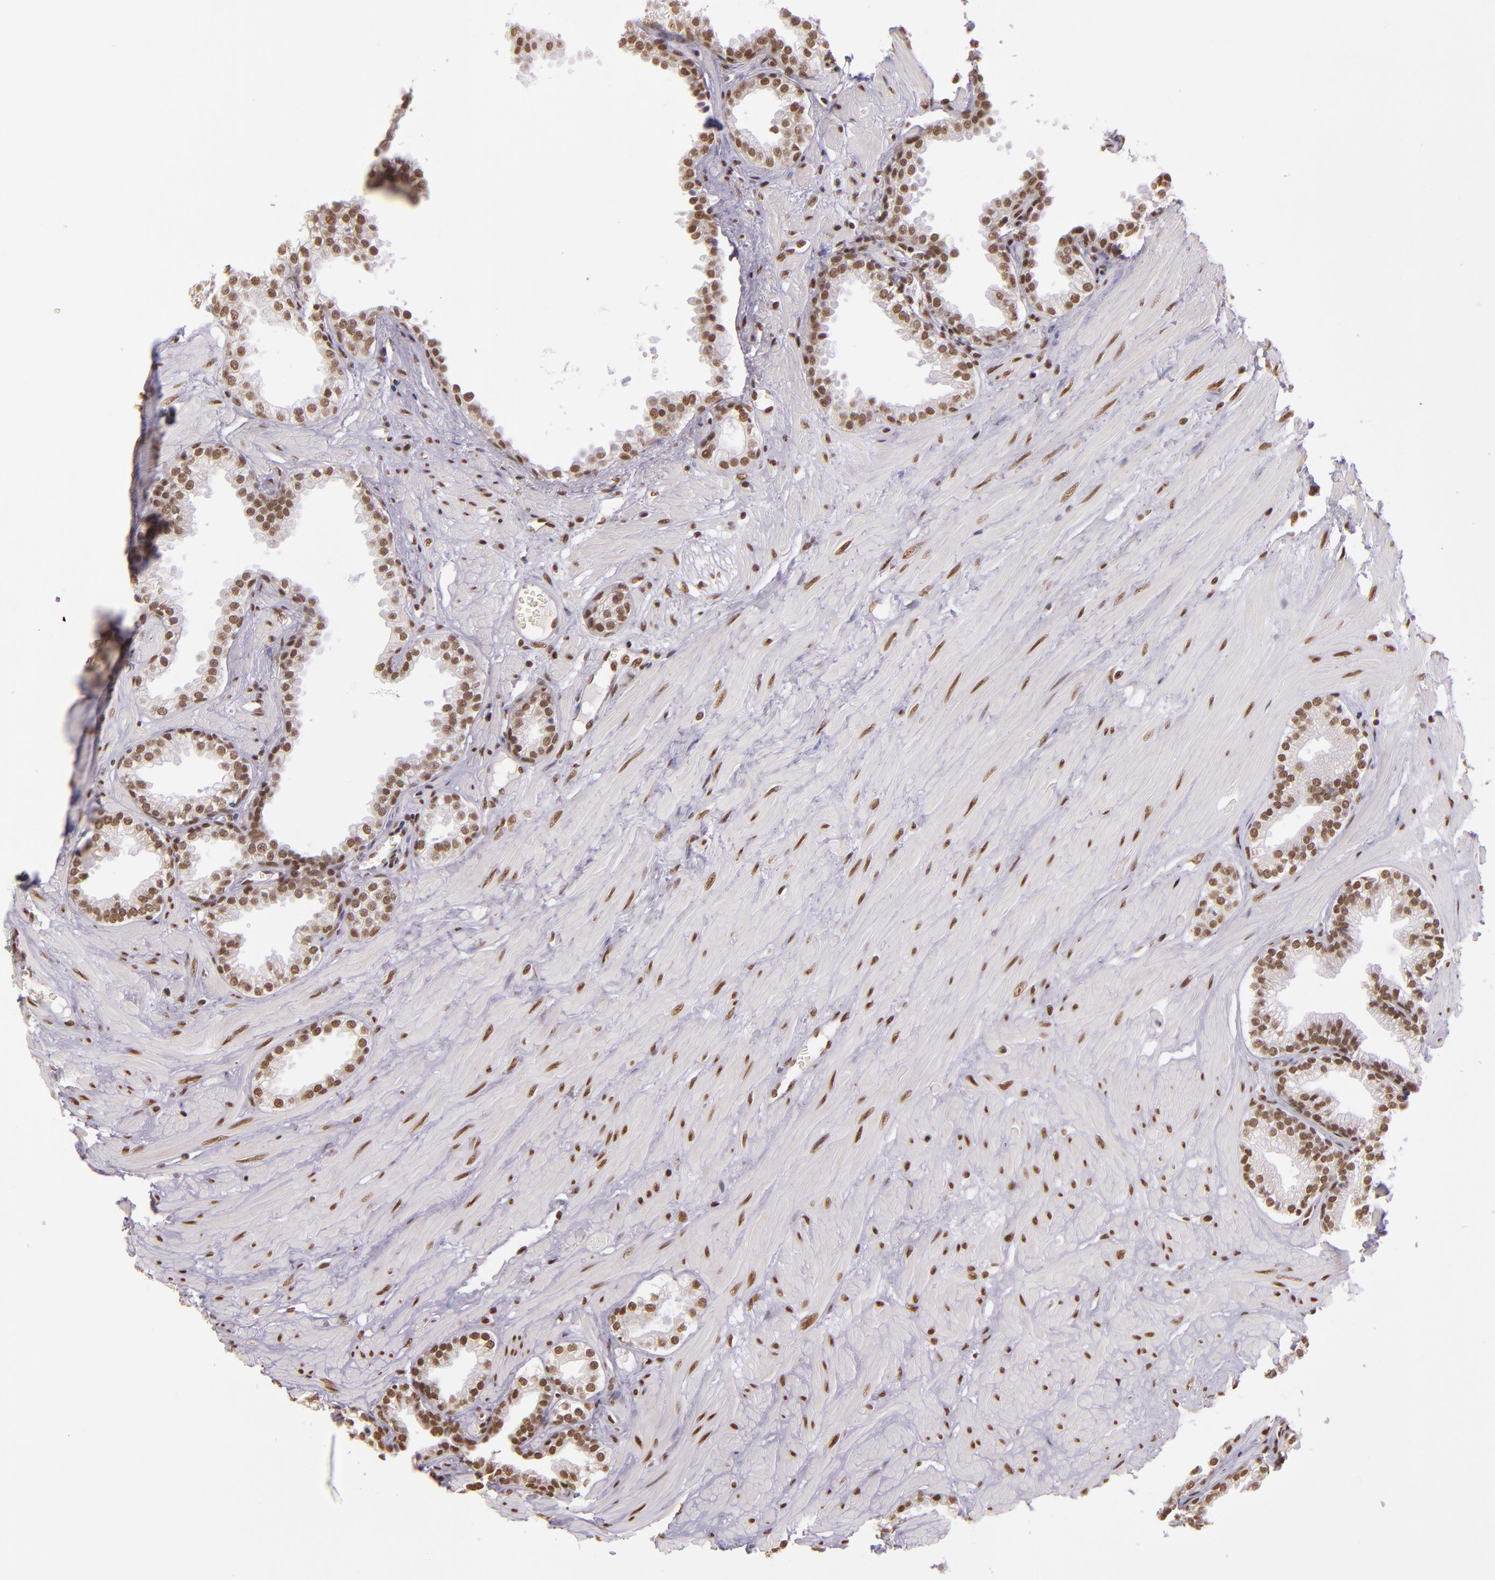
{"staining": {"intensity": "moderate", "quantity": ">75%", "location": "nuclear"}, "tissue": "prostate", "cell_type": "Glandular cells", "image_type": "normal", "snomed": [{"axis": "morphology", "description": "Normal tissue, NOS"}, {"axis": "topography", "description": "Prostate"}], "caption": "The histopathology image demonstrates immunohistochemical staining of normal prostate. There is moderate nuclear expression is present in about >75% of glandular cells.", "gene": "USF1", "patient": {"sex": "male", "age": 64}}